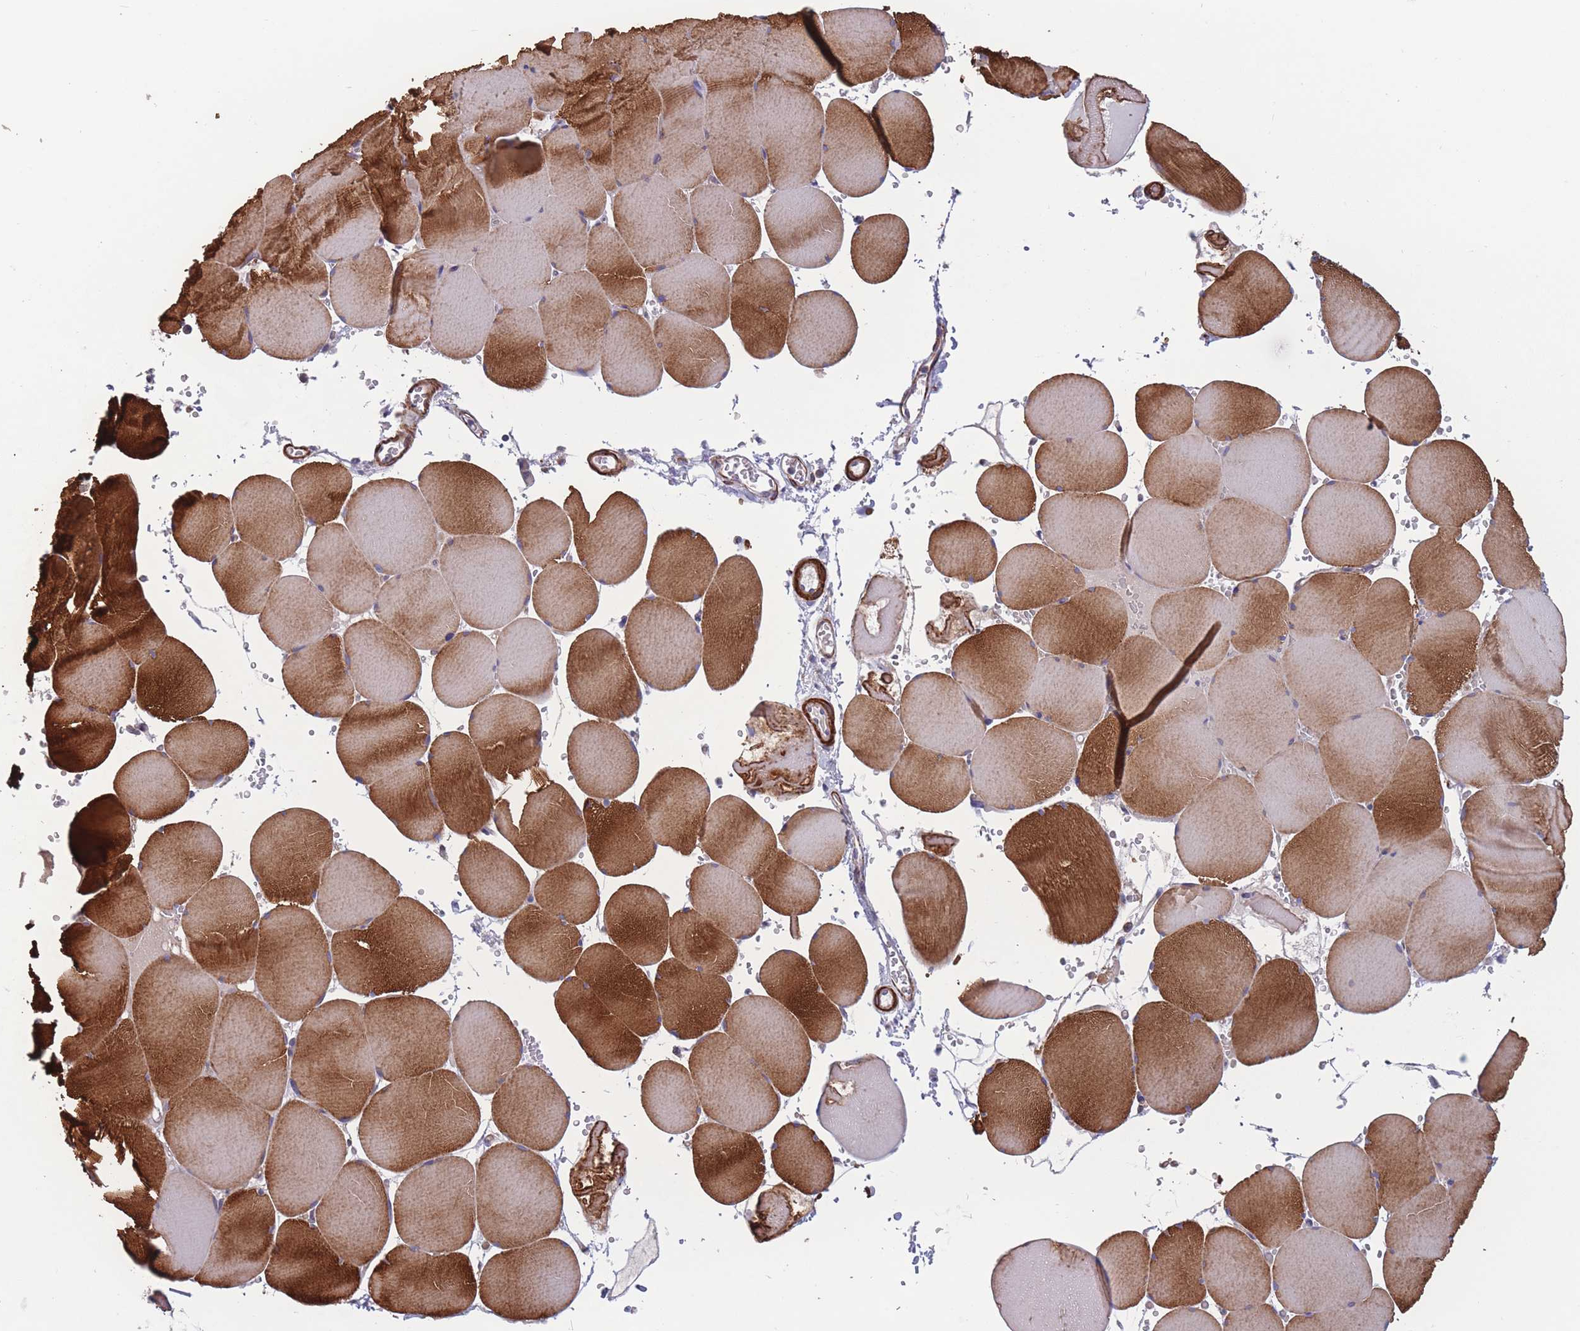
{"staining": {"intensity": "strong", "quantity": ">75%", "location": "cytoplasmic/membranous"}, "tissue": "skeletal muscle", "cell_type": "Myocytes", "image_type": "normal", "snomed": [{"axis": "morphology", "description": "Normal tissue, NOS"}, {"axis": "topography", "description": "Skeletal muscle"}, {"axis": "topography", "description": "Head-Neck"}], "caption": "Immunohistochemistry (DAB (3,3'-diaminobenzidine)) staining of benign human skeletal muscle reveals strong cytoplasmic/membranous protein positivity in about >75% of myocytes. (DAB (3,3'-diaminobenzidine) = brown stain, brightfield microscopy at high magnification).", "gene": "TOMM40L", "patient": {"sex": "male", "age": 66}}